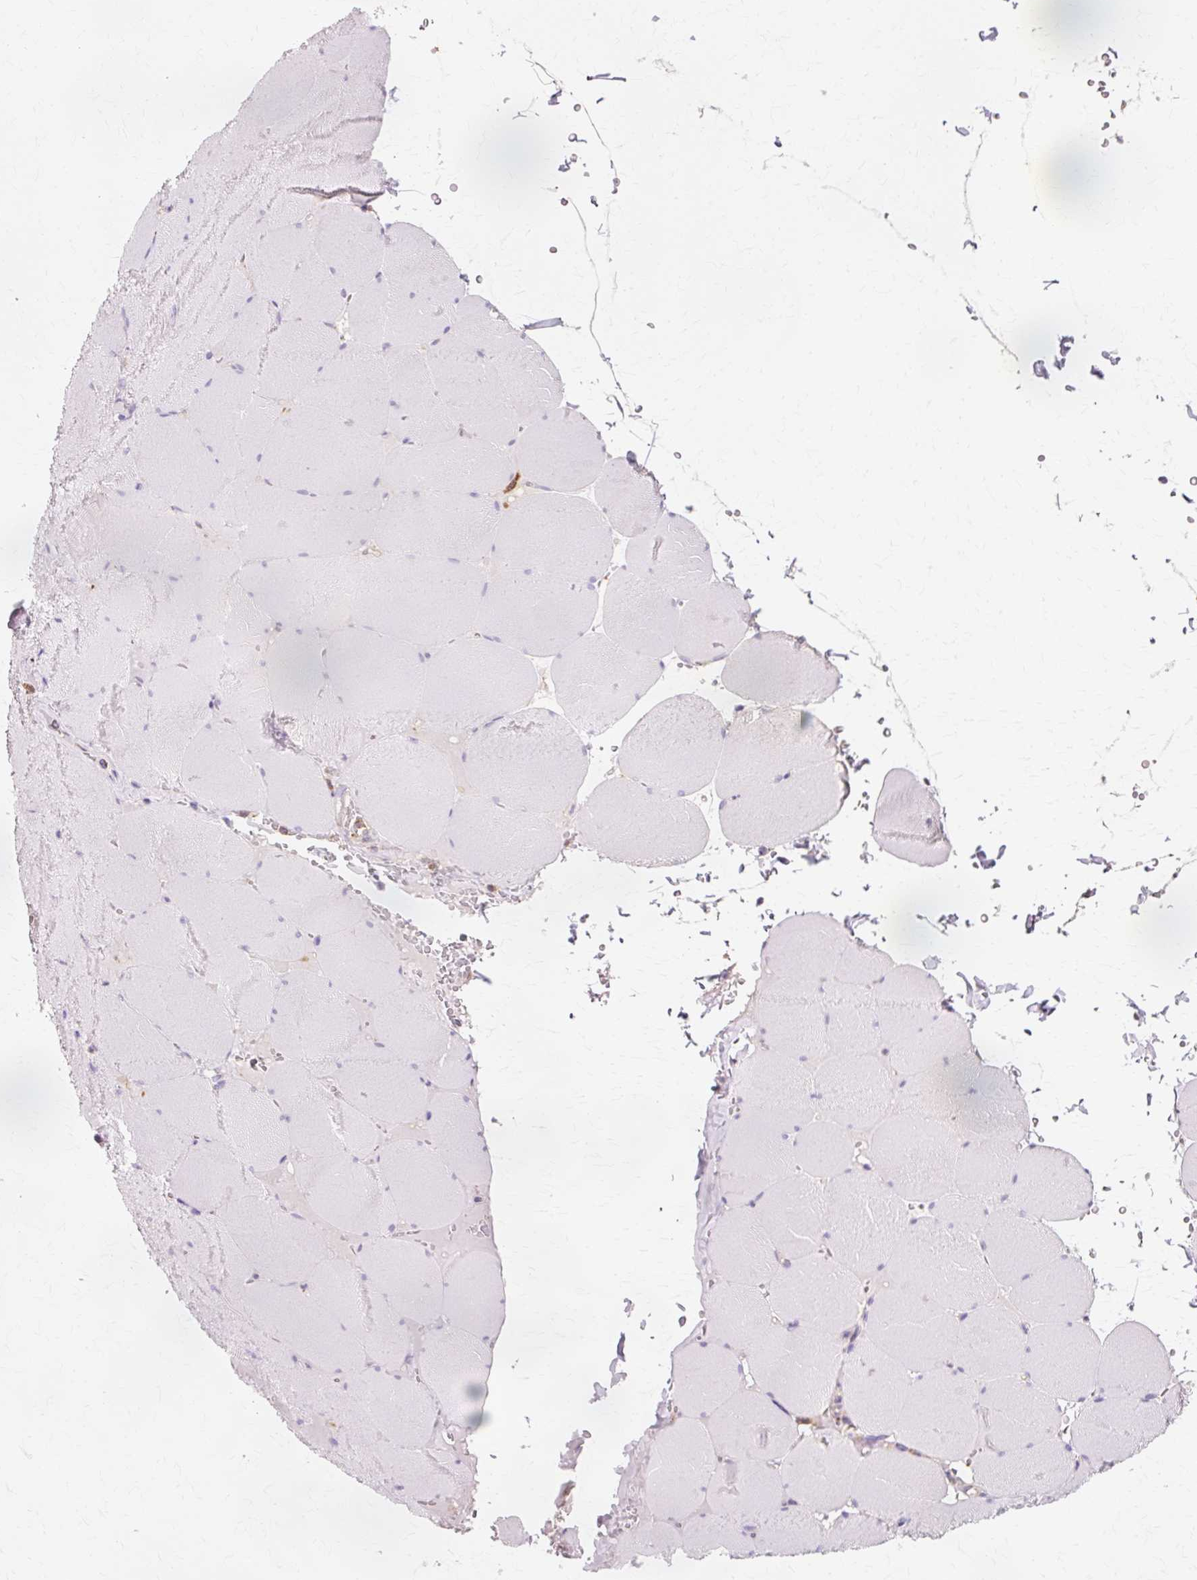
{"staining": {"intensity": "negative", "quantity": "none", "location": "none"}, "tissue": "skeletal muscle", "cell_type": "Myocytes", "image_type": "normal", "snomed": [{"axis": "morphology", "description": "Normal tissue, NOS"}, {"axis": "topography", "description": "Skeletal muscle"}, {"axis": "topography", "description": "Head-Neck"}], "caption": "This photomicrograph is of unremarkable skeletal muscle stained with immunohistochemistry to label a protein in brown with the nuclei are counter-stained blue. There is no staining in myocytes. Brightfield microscopy of immunohistochemistry stained with DAB (brown) and hematoxylin (blue), captured at high magnification.", "gene": "GPX1", "patient": {"sex": "male", "age": 66}}